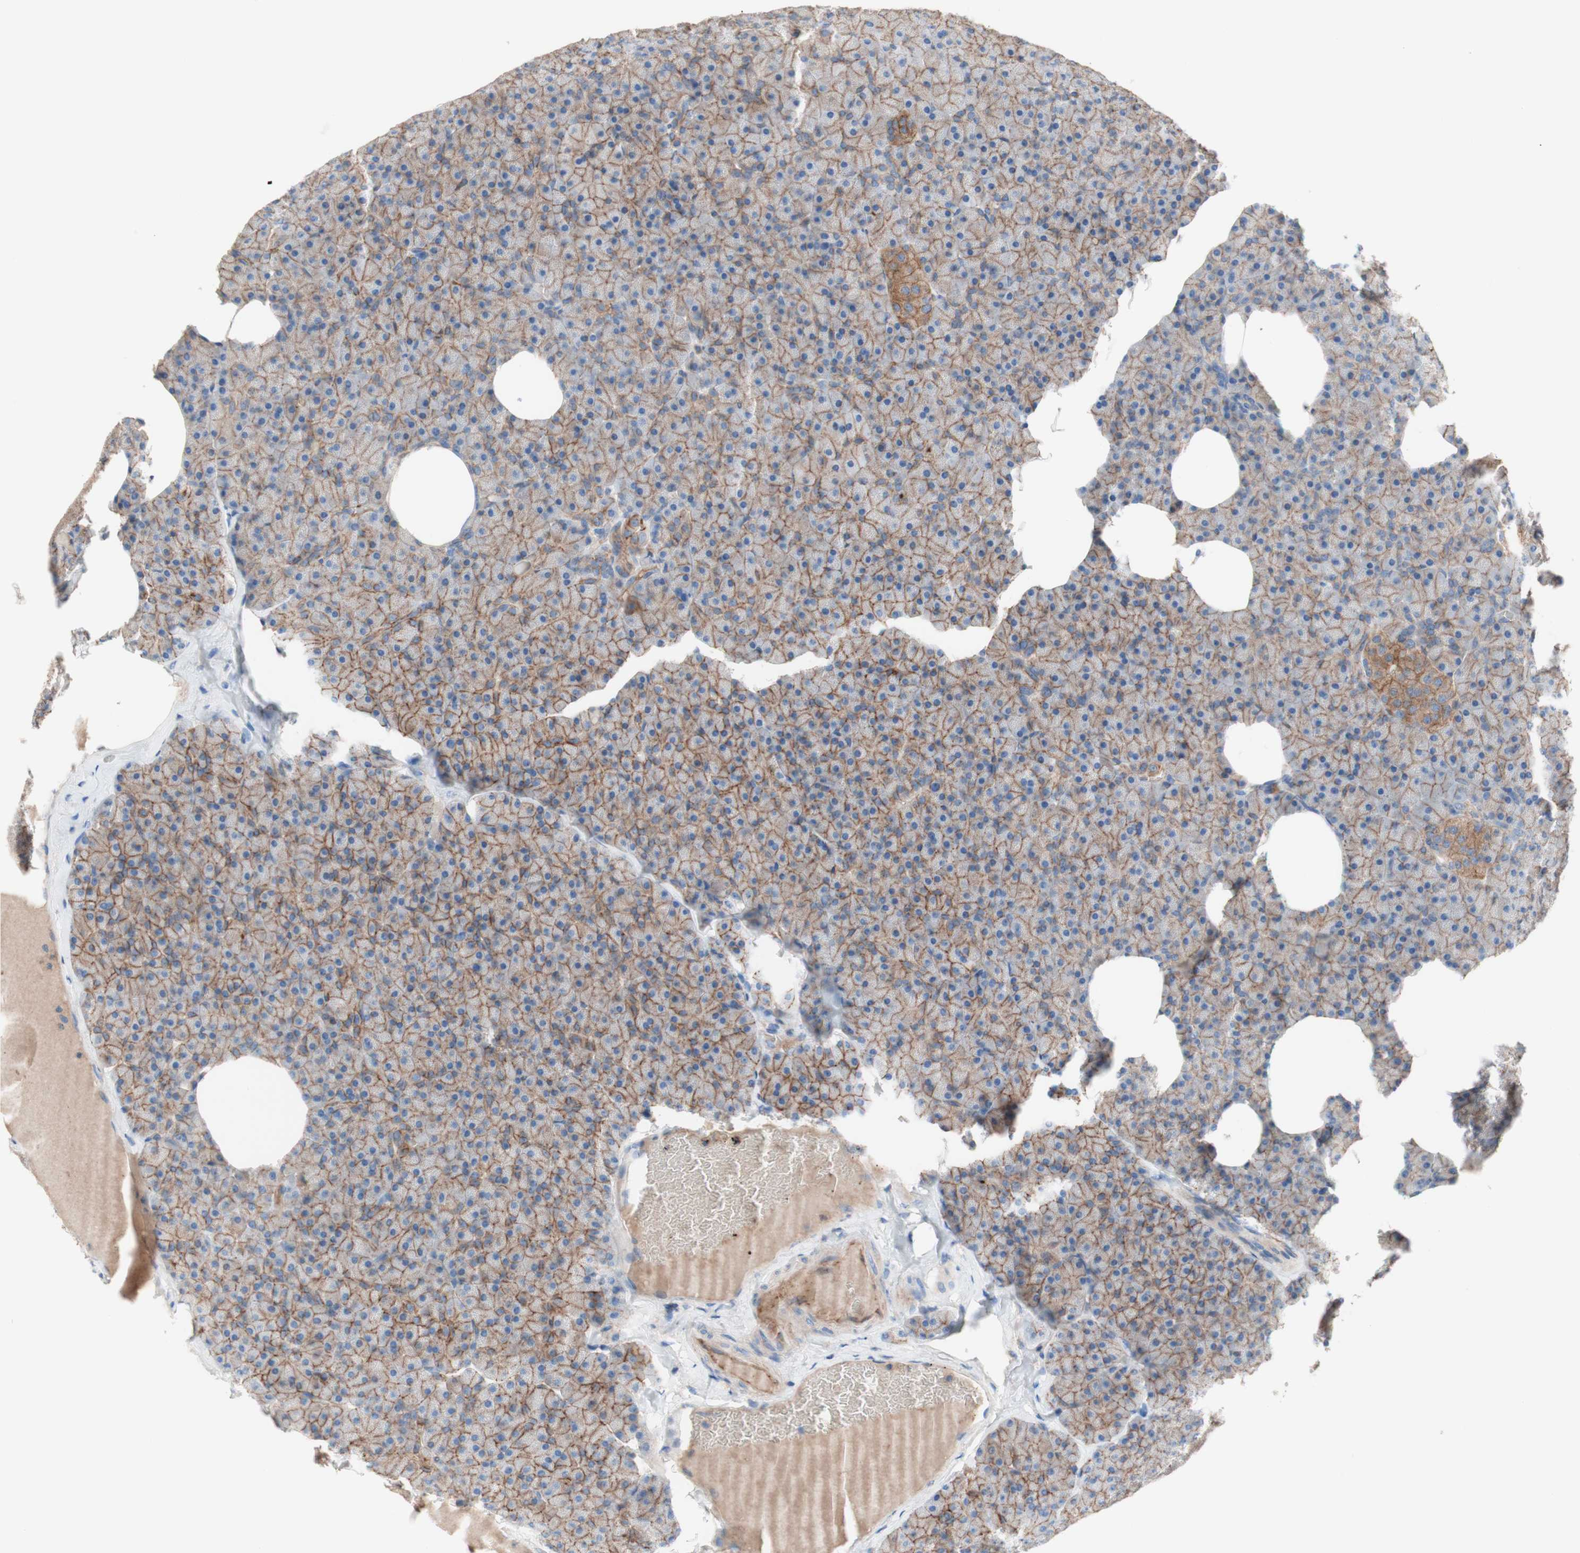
{"staining": {"intensity": "weak", "quantity": ">75%", "location": "cytoplasmic/membranous"}, "tissue": "pancreas", "cell_type": "Exocrine glandular cells", "image_type": "normal", "snomed": [{"axis": "morphology", "description": "Normal tissue, NOS"}, {"axis": "topography", "description": "Pancreas"}], "caption": "IHC photomicrograph of unremarkable human pancreas stained for a protein (brown), which reveals low levels of weak cytoplasmic/membranous expression in about >75% of exocrine glandular cells.", "gene": "CD46", "patient": {"sex": "female", "age": 35}}